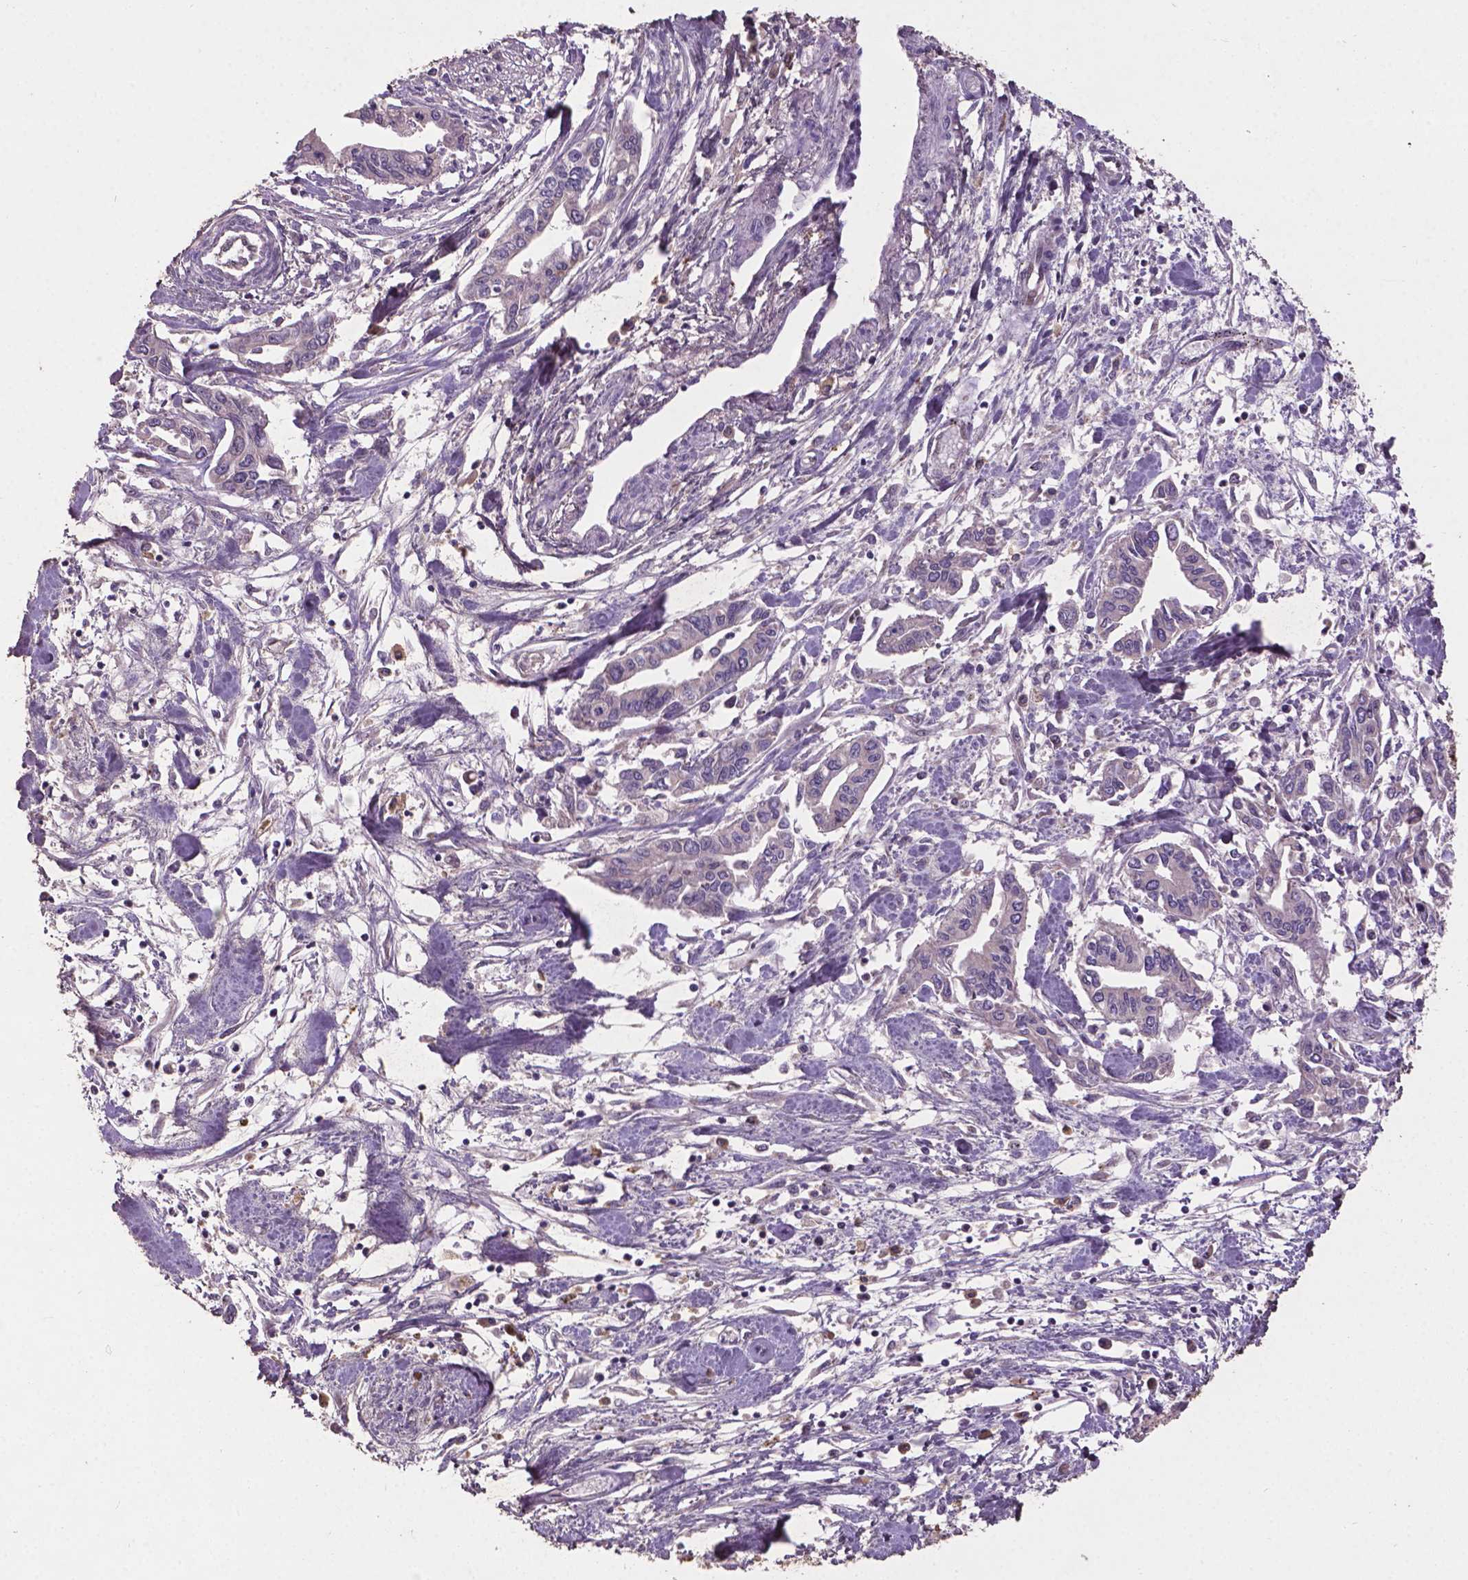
{"staining": {"intensity": "negative", "quantity": "none", "location": "none"}, "tissue": "pancreatic cancer", "cell_type": "Tumor cells", "image_type": "cancer", "snomed": [{"axis": "morphology", "description": "Adenocarcinoma, NOS"}, {"axis": "topography", "description": "Pancreas"}], "caption": "Tumor cells show no significant protein positivity in pancreatic cancer (adenocarcinoma).", "gene": "SOX17", "patient": {"sex": "male", "age": 60}}